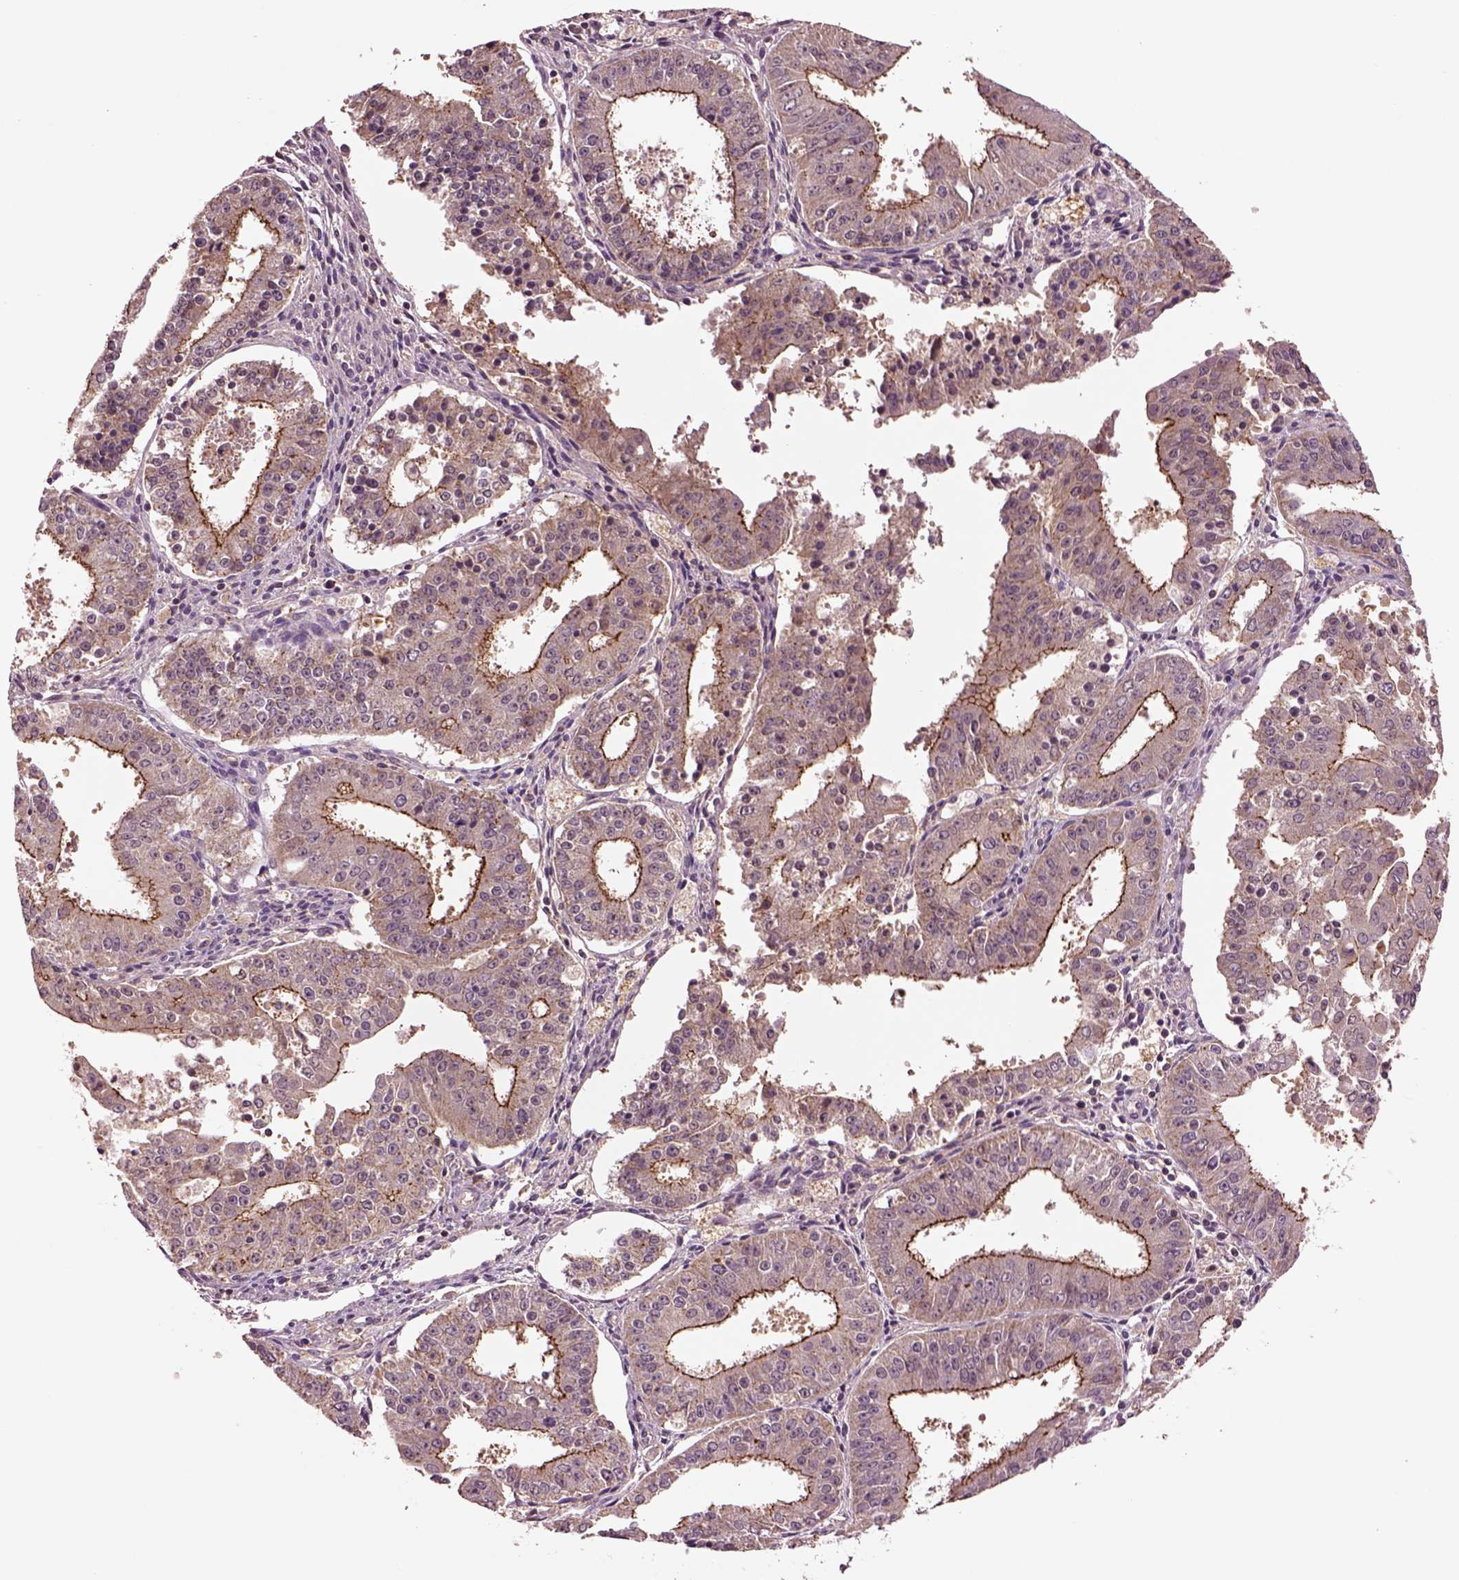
{"staining": {"intensity": "moderate", "quantity": ">75%", "location": "cytoplasmic/membranous"}, "tissue": "ovarian cancer", "cell_type": "Tumor cells", "image_type": "cancer", "snomed": [{"axis": "morphology", "description": "Carcinoma, endometroid"}, {"axis": "topography", "description": "Ovary"}], "caption": "This micrograph shows immunohistochemistry staining of human ovarian endometroid carcinoma, with medium moderate cytoplasmic/membranous positivity in about >75% of tumor cells.", "gene": "MTHFS", "patient": {"sex": "female", "age": 42}}